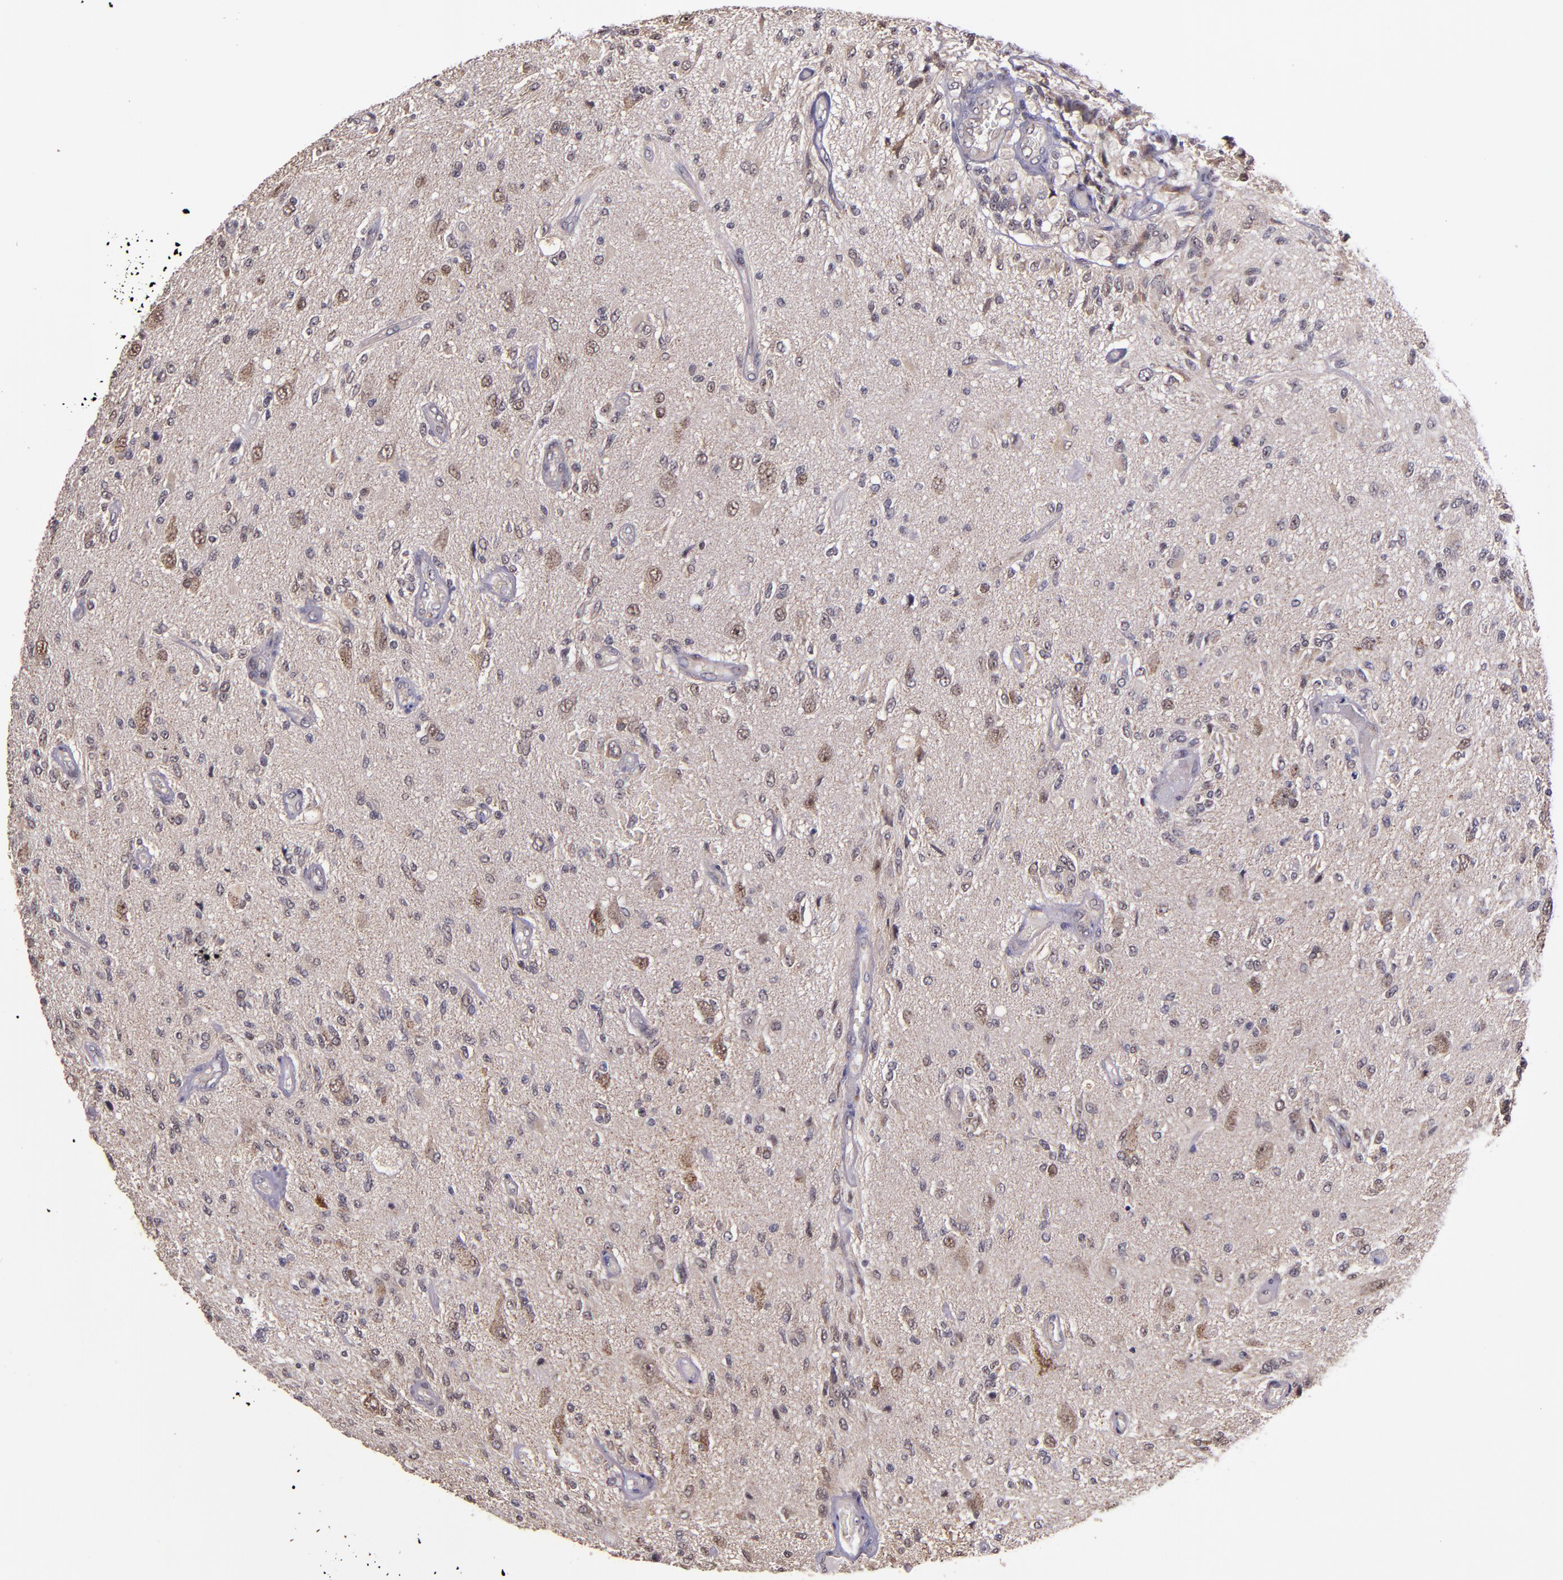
{"staining": {"intensity": "weak", "quantity": "25%-75%", "location": "cytoplasmic/membranous"}, "tissue": "glioma", "cell_type": "Tumor cells", "image_type": "cancer", "snomed": [{"axis": "morphology", "description": "Normal tissue, NOS"}, {"axis": "morphology", "description": "Glioma, malignant, High grade"}, {"axis": "topography", "description": "Cerebral cortex"}], "caption": "Glioma stained for a protein (brown) shows weak cytoplasmic/membranous positive positivity in approximately 25%-75% of tumor cells.", "gene": "CECR2", "patient": {"sex": "male", "age": 77}}